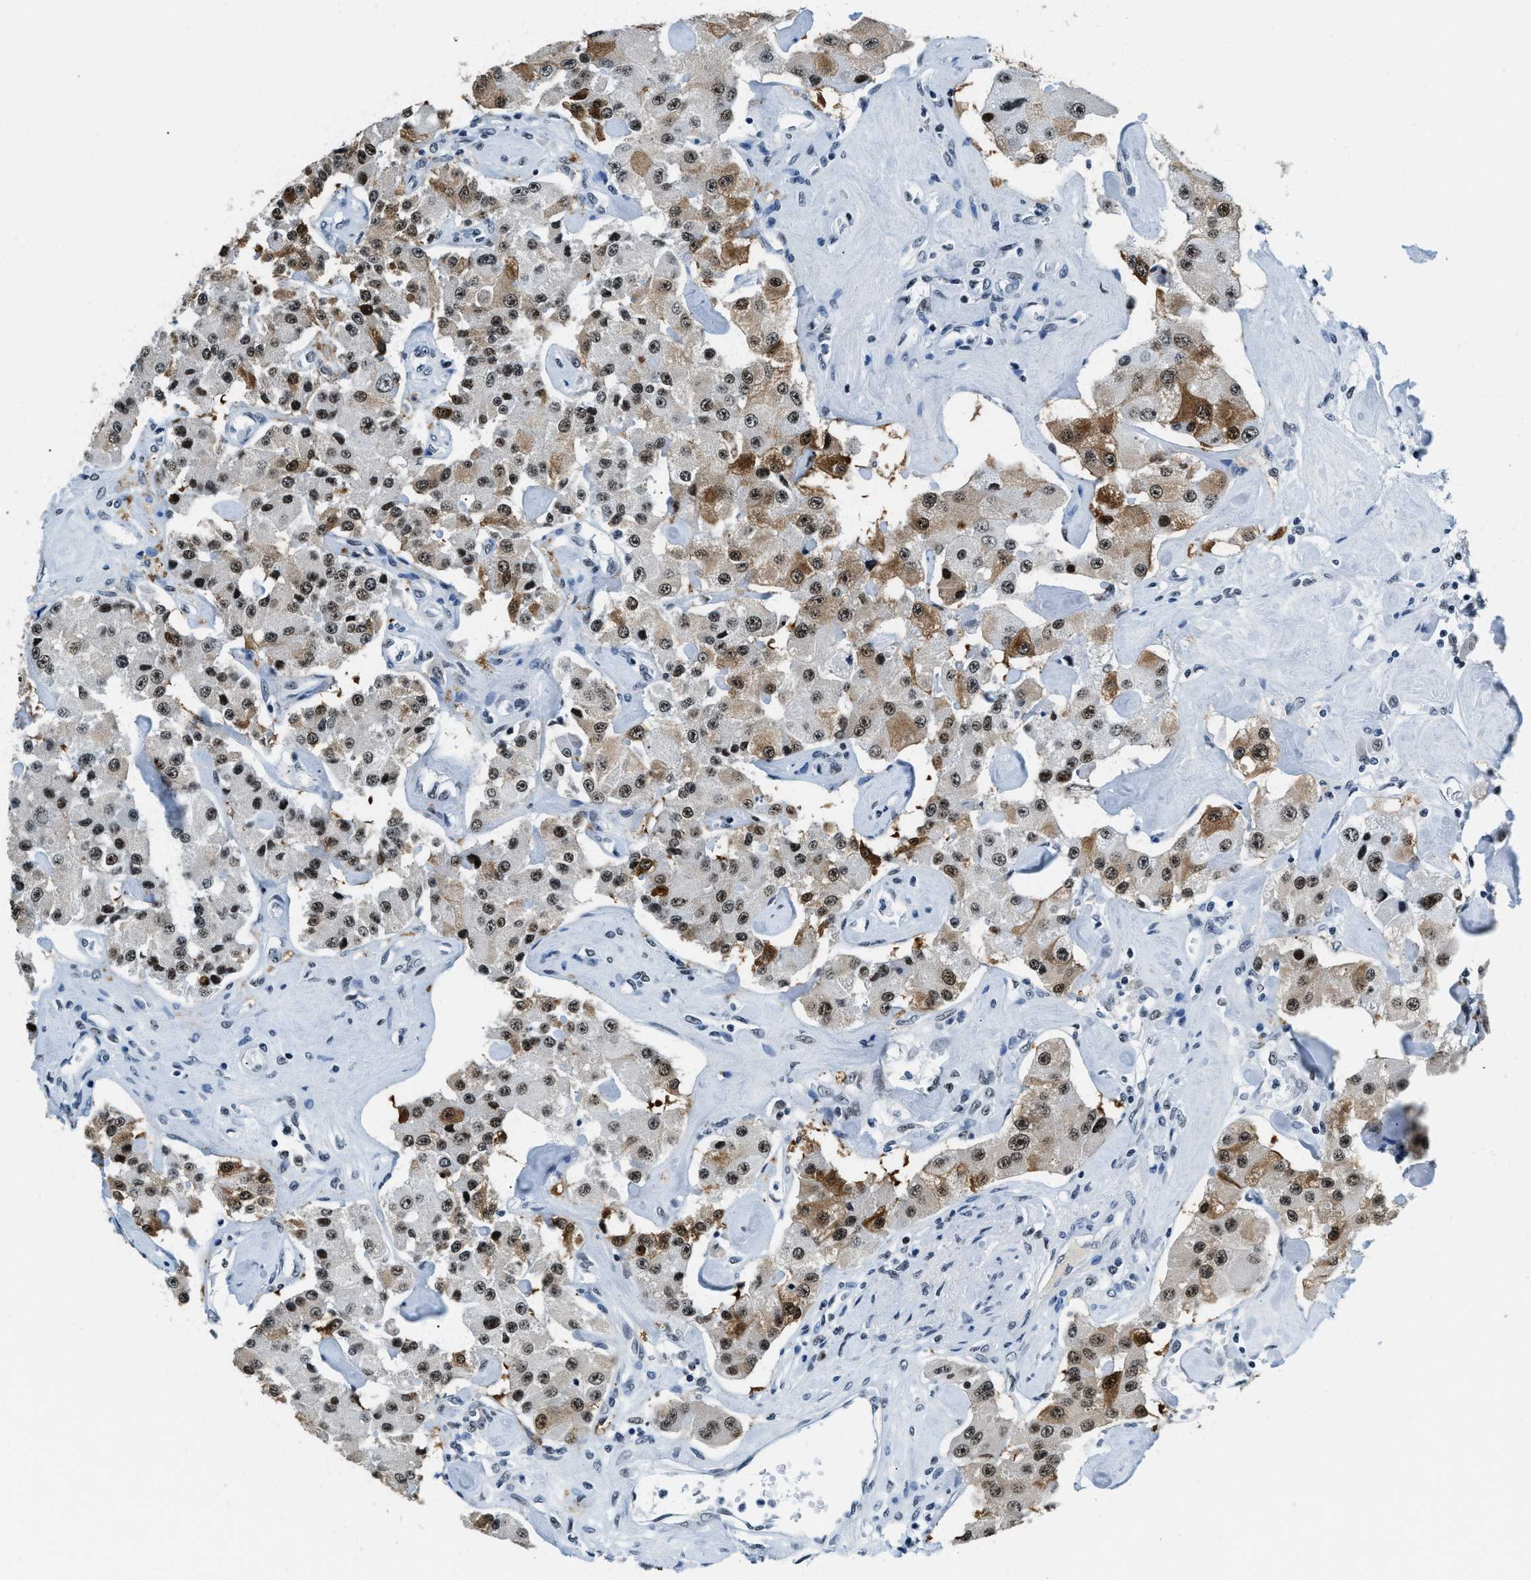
{"staining": {"intensity": "moderate", "quantity": ">75%", "location": "cytoplasmic/membranous,nuclear"}, "tissue": "carcinoid", "cell_type": "Tumor cells", "image_type": "cancer", "snomed": [{"axis": "morphology", "description": "Carcinoid, malignant, NOS"}, {"axis": "topography", "description": "Pancreas"}], "caption": "Malignant carcinoid stained for a protein reveals moderate cytoplasmic/membranous and nuclear positivity in tumor cells. Using DAB (brown) and hematoxylin (blue) stains, captured at high magnification using brightfield microscopy.", "gene": "TOP1", "patient": {"sex": "male", "age": 41}}